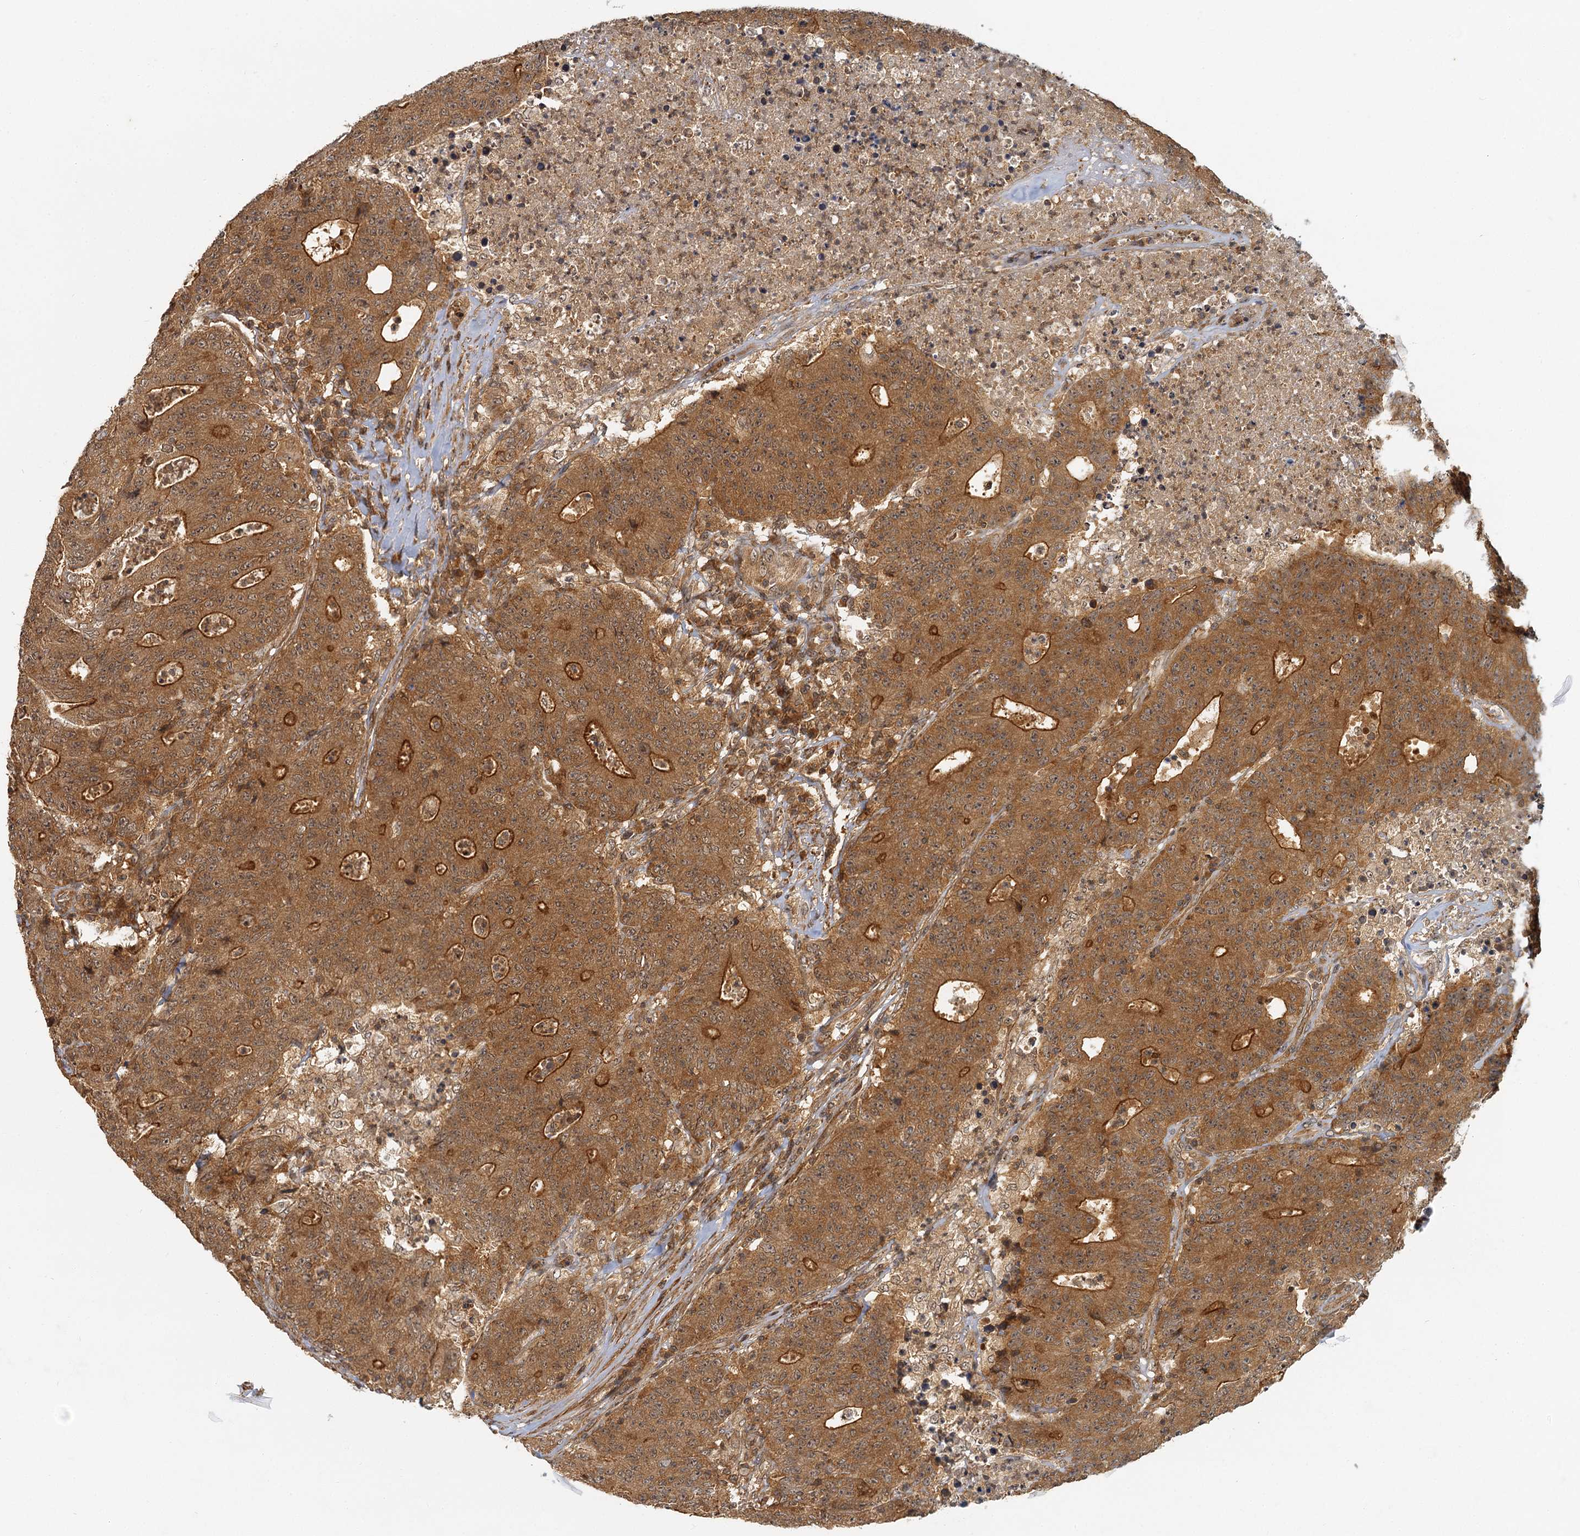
{"staining": {"intensity": "moderate", "quantity": ">75%", "location": "cytoplasmic/membranous,nuclear"}, "tissue": "colorectal cancer", "cell_type": "Tumor cells", "image_type": "cancer", "snomed": [{"axis": "morphology", "description": "Adenocarcinoma, NOS"}, {"axis": "topography", "description": "Colon"}], "caption": "Tumor cells display moderate cytoplasmic/membranous and nuclear positivity in approximately >75% of cells in colorectal cancer. (brown staining indicates protein expression, while blue staining denotes nuclei).", "gene": "ZNF549", "patient": {"sex": "female", "age": 75}}